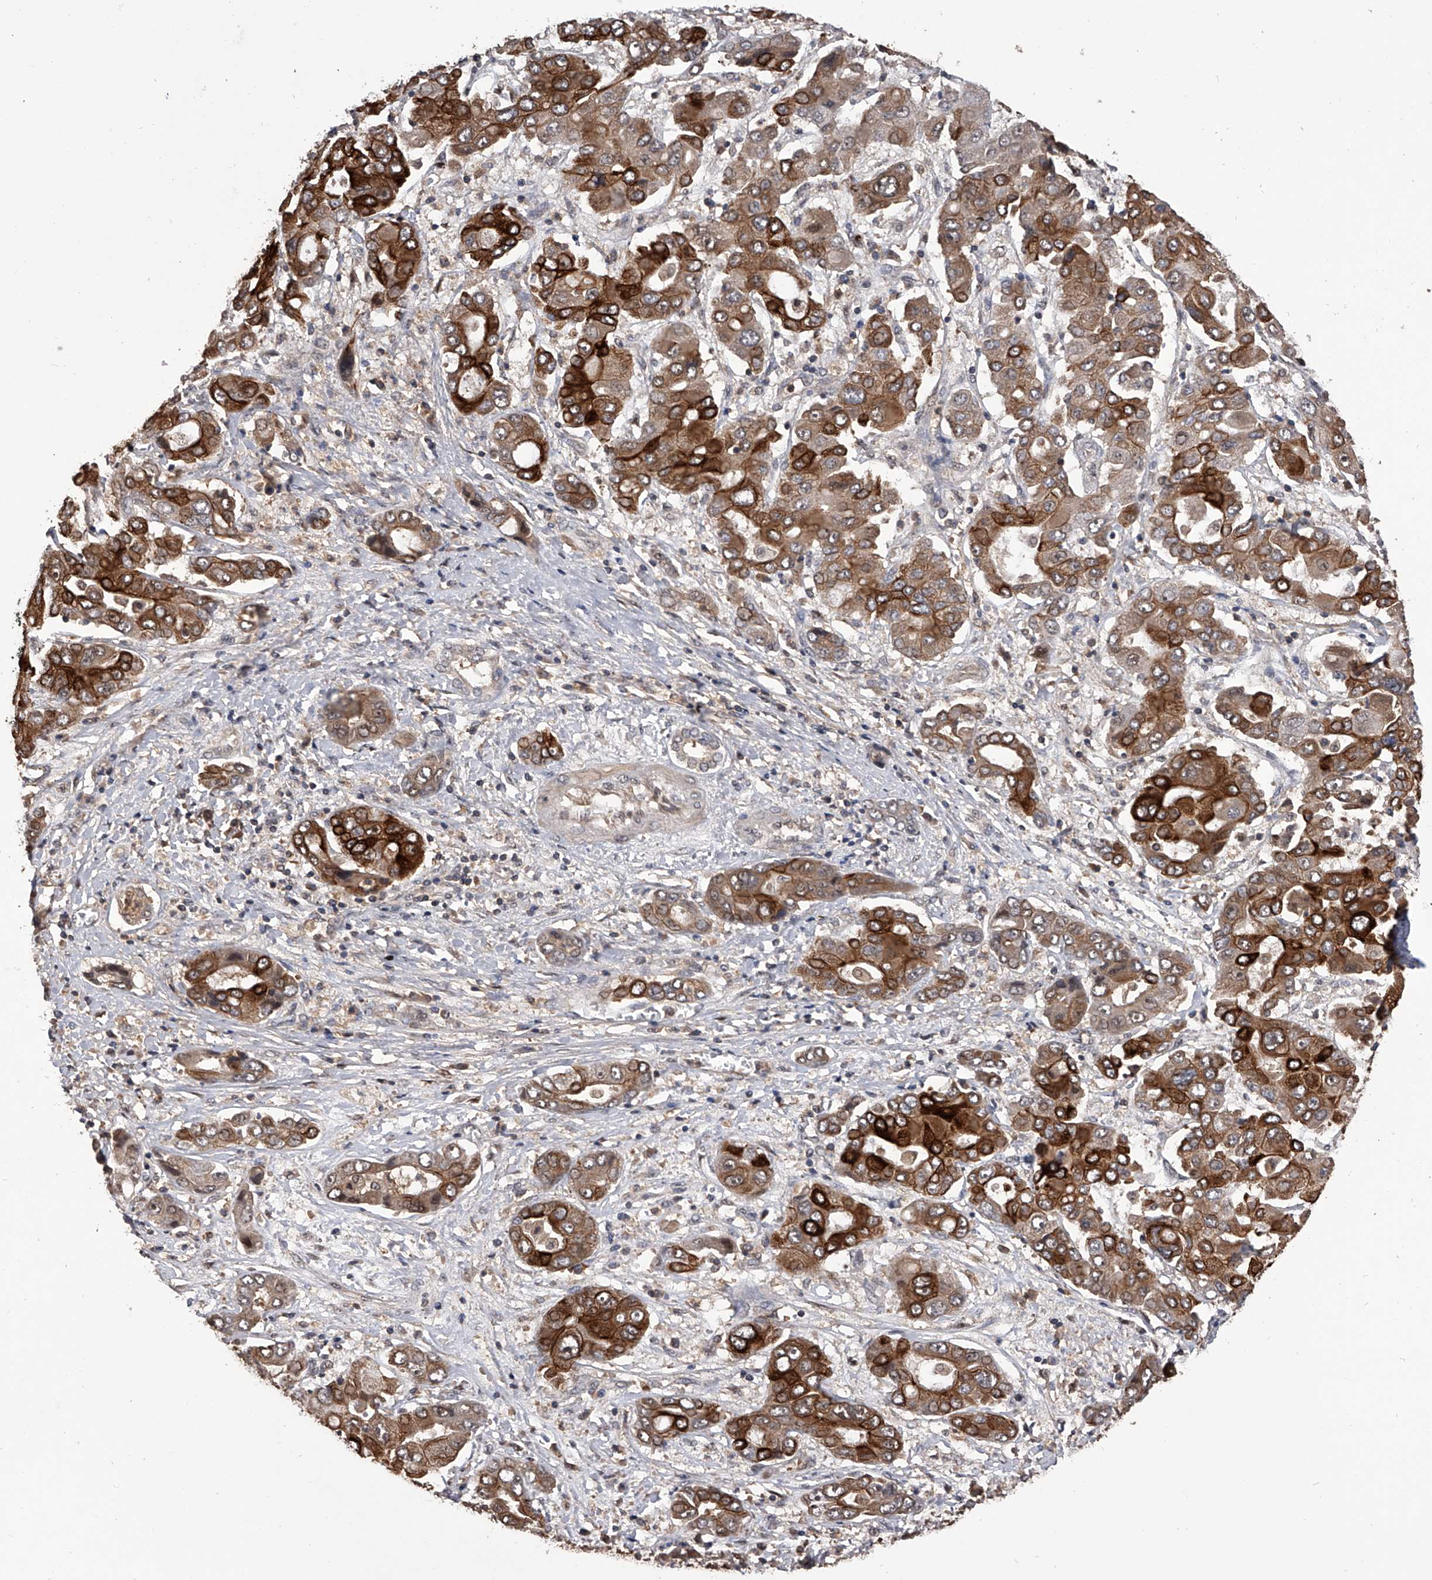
{"staining": {"intensity": "strong", "quantity": "25%-75%", "location": "cytoplasmic/membranous"}, "tissue": "liver cancer", "cell_type": "Tumor cells", "image_type": "cancer", "snomed": [{"axis": "morphology", "description": "Cholangiocarcinoma"}, {"axis": "topography", "description": "Liver"}], "caption": "Strong cytoplasmic/membranous expression is appreciated in about 25%-75% of tumor cells in liver cholangiocarcinoma.", "gene": "EFCAB7", "patient": {"sex": "male", "age": 67}}